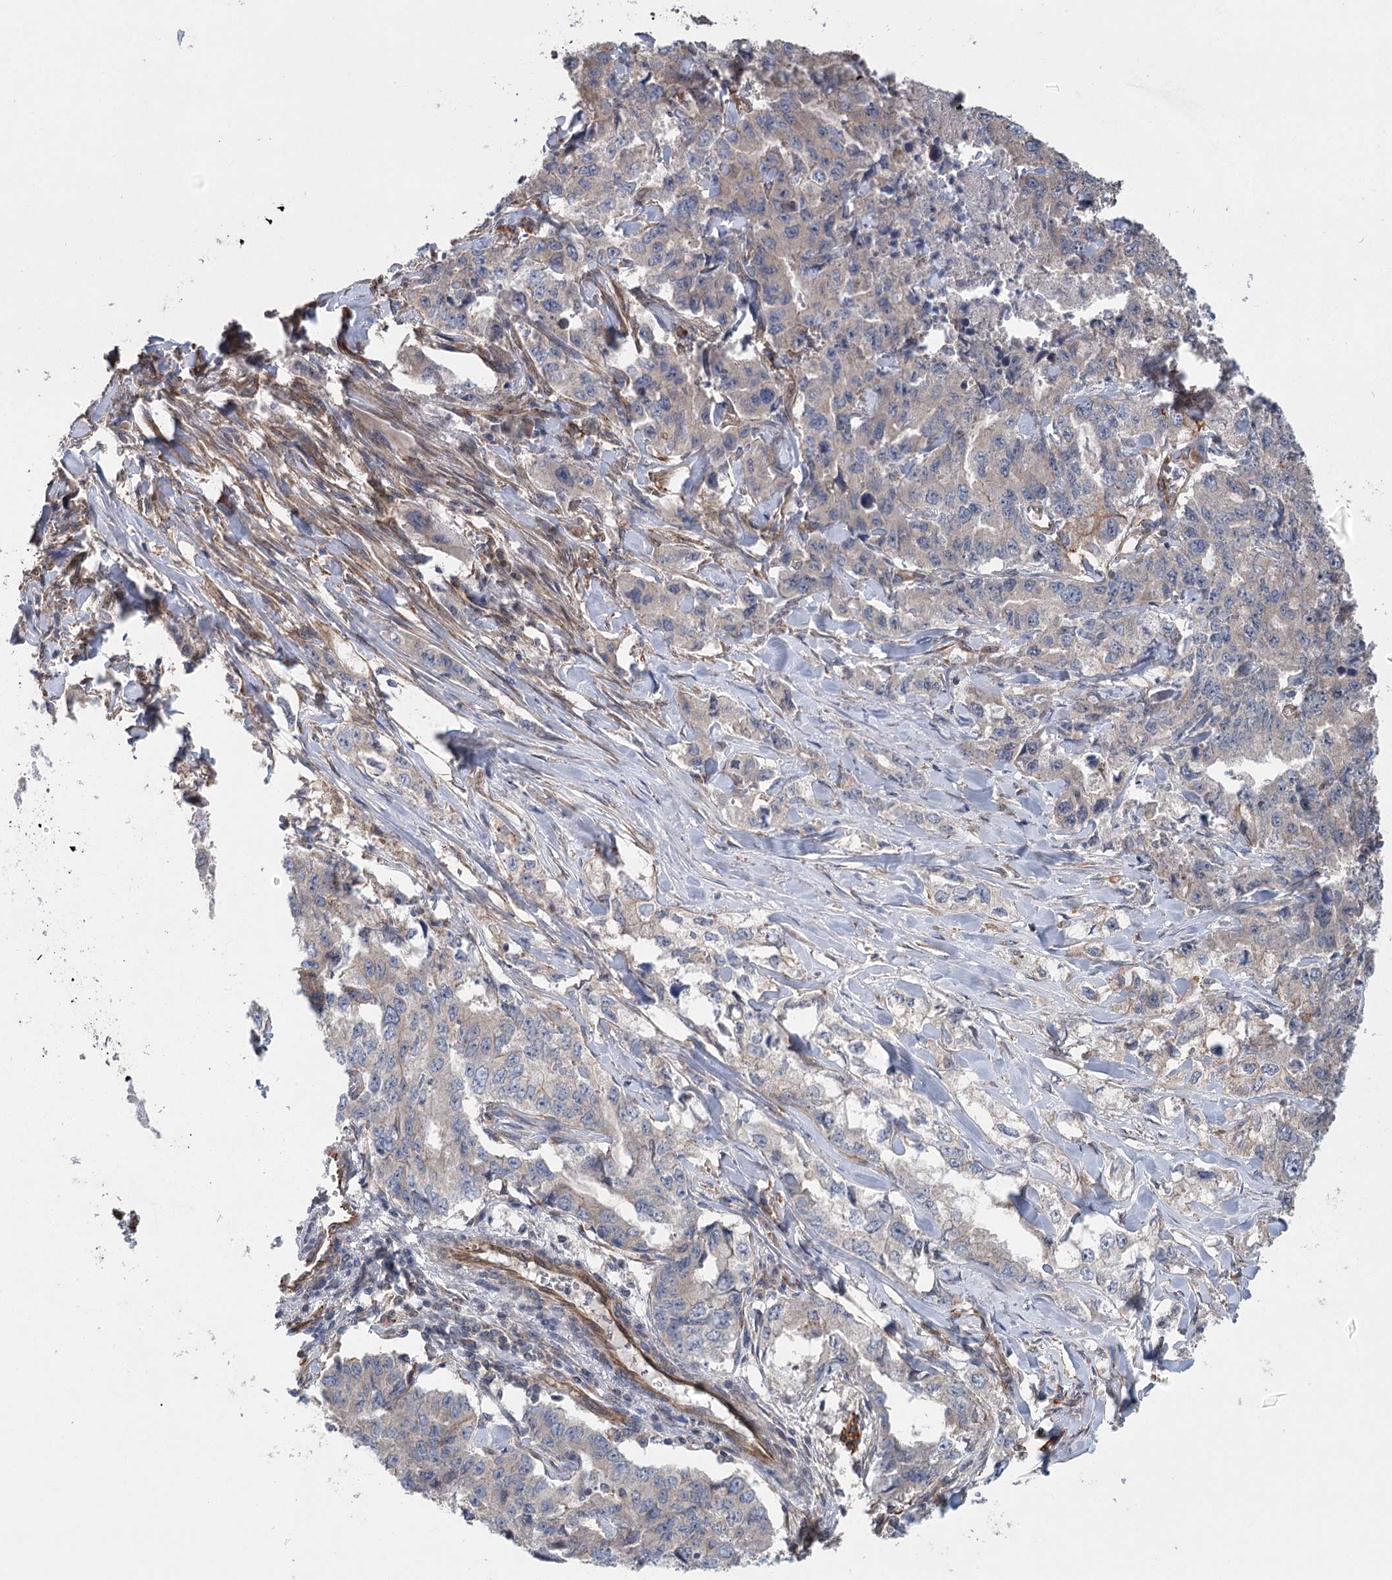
{"staining": {"intensity": "negative", "quantity": "none", "location": "none"}, "tissue": "lung cancer", "cell_type": "Tumor cells", "image_type": "cancer", "snomed": [{"axis": "morphology", "description": "Adenocarcinoma, NOS"}, {"axis": "topography", "description": "Lung"}], "caption": "The IHC photomicrograph has no significant staining in tumor cells of adenocarcinoma (lung) tissue.", "gene": "RWDD4", "patient": {"sex": "female", "age": 51}}